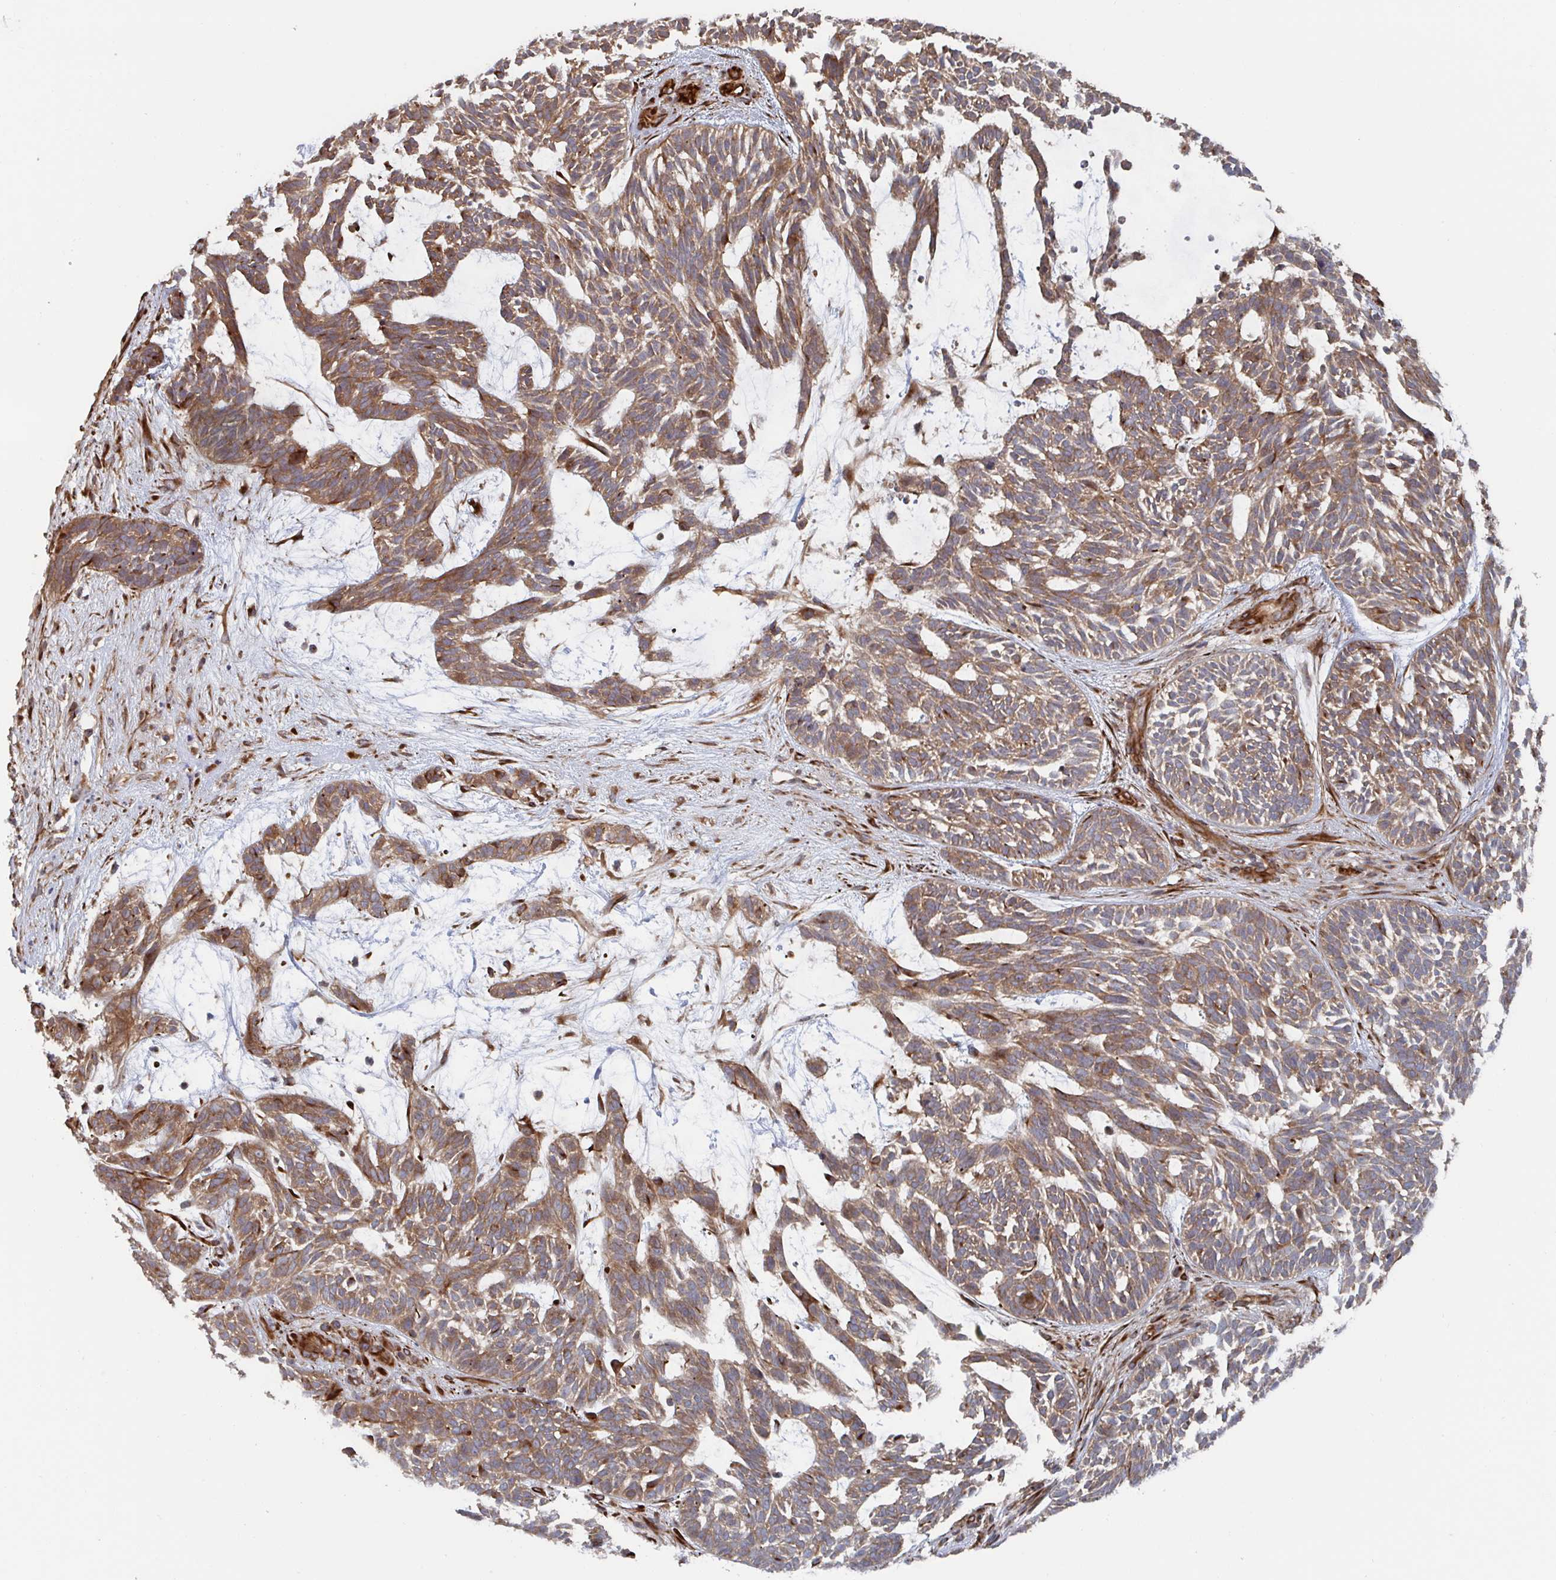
{"staining": {"intensity": "weak", "quantity": ">75%", "location": "cytoplasmic/membranous"}, "tissue": "skin cancer", "cell_type": "Tumor cells", "image_type": "cancer", "snomed": [{"axis": "morphology", "description": "Basal cell carcinoma"}, {"axis": "topography", "description": "Skin"}, {"axis": "topography", "description": "Skin, foot"}], "caption": "Weak cytoplasmic/membranous protein positivity is seen in approximately >75% of tumor cells in skin cancer.", "gene": "DVL3", "patient": {"sex": "female", "age": 77}}